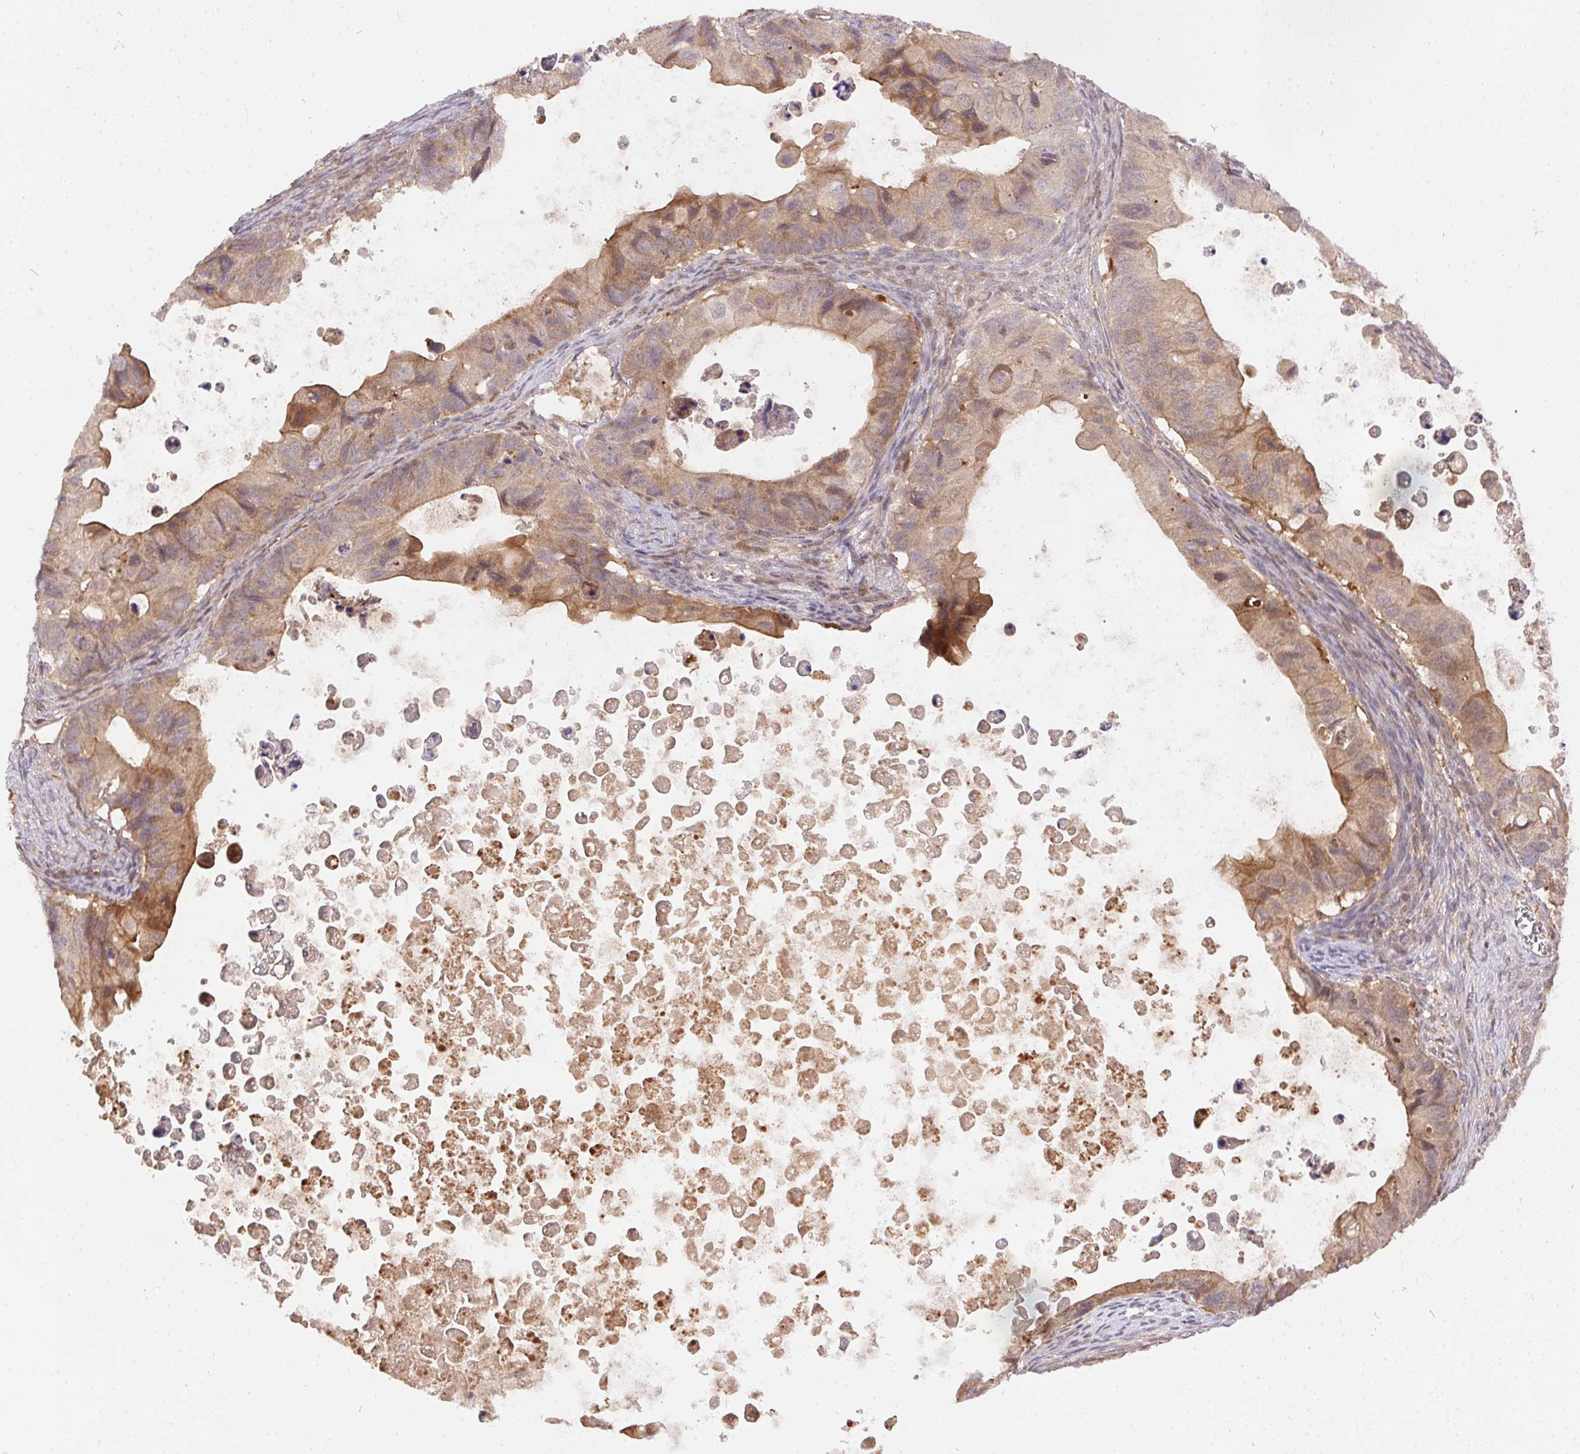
{"staining": {"intensity": "weak", "quantity": ">75%", "location": "cytoplasmic/membranous,nuclear"}, "tissue": "ovarian cancer", "cell_type": "Tumor cells", "image_type": "cancer", "snomed": [{"axis": "morphology", "description": "Cystadenocarcinoma, mucinous, NOS"}, {"axis": "topography", "description": "Ovary"}], "caption": "About >75% of tumor cells in ovarian mucinous cystadenocarcinoma display weak cytoplasmic/membranous and nuclear protein expression as visualized by brown immunohistochemical staining.", "gene": "NUDT16", "patient": {"sex": "female", "age": 64}}